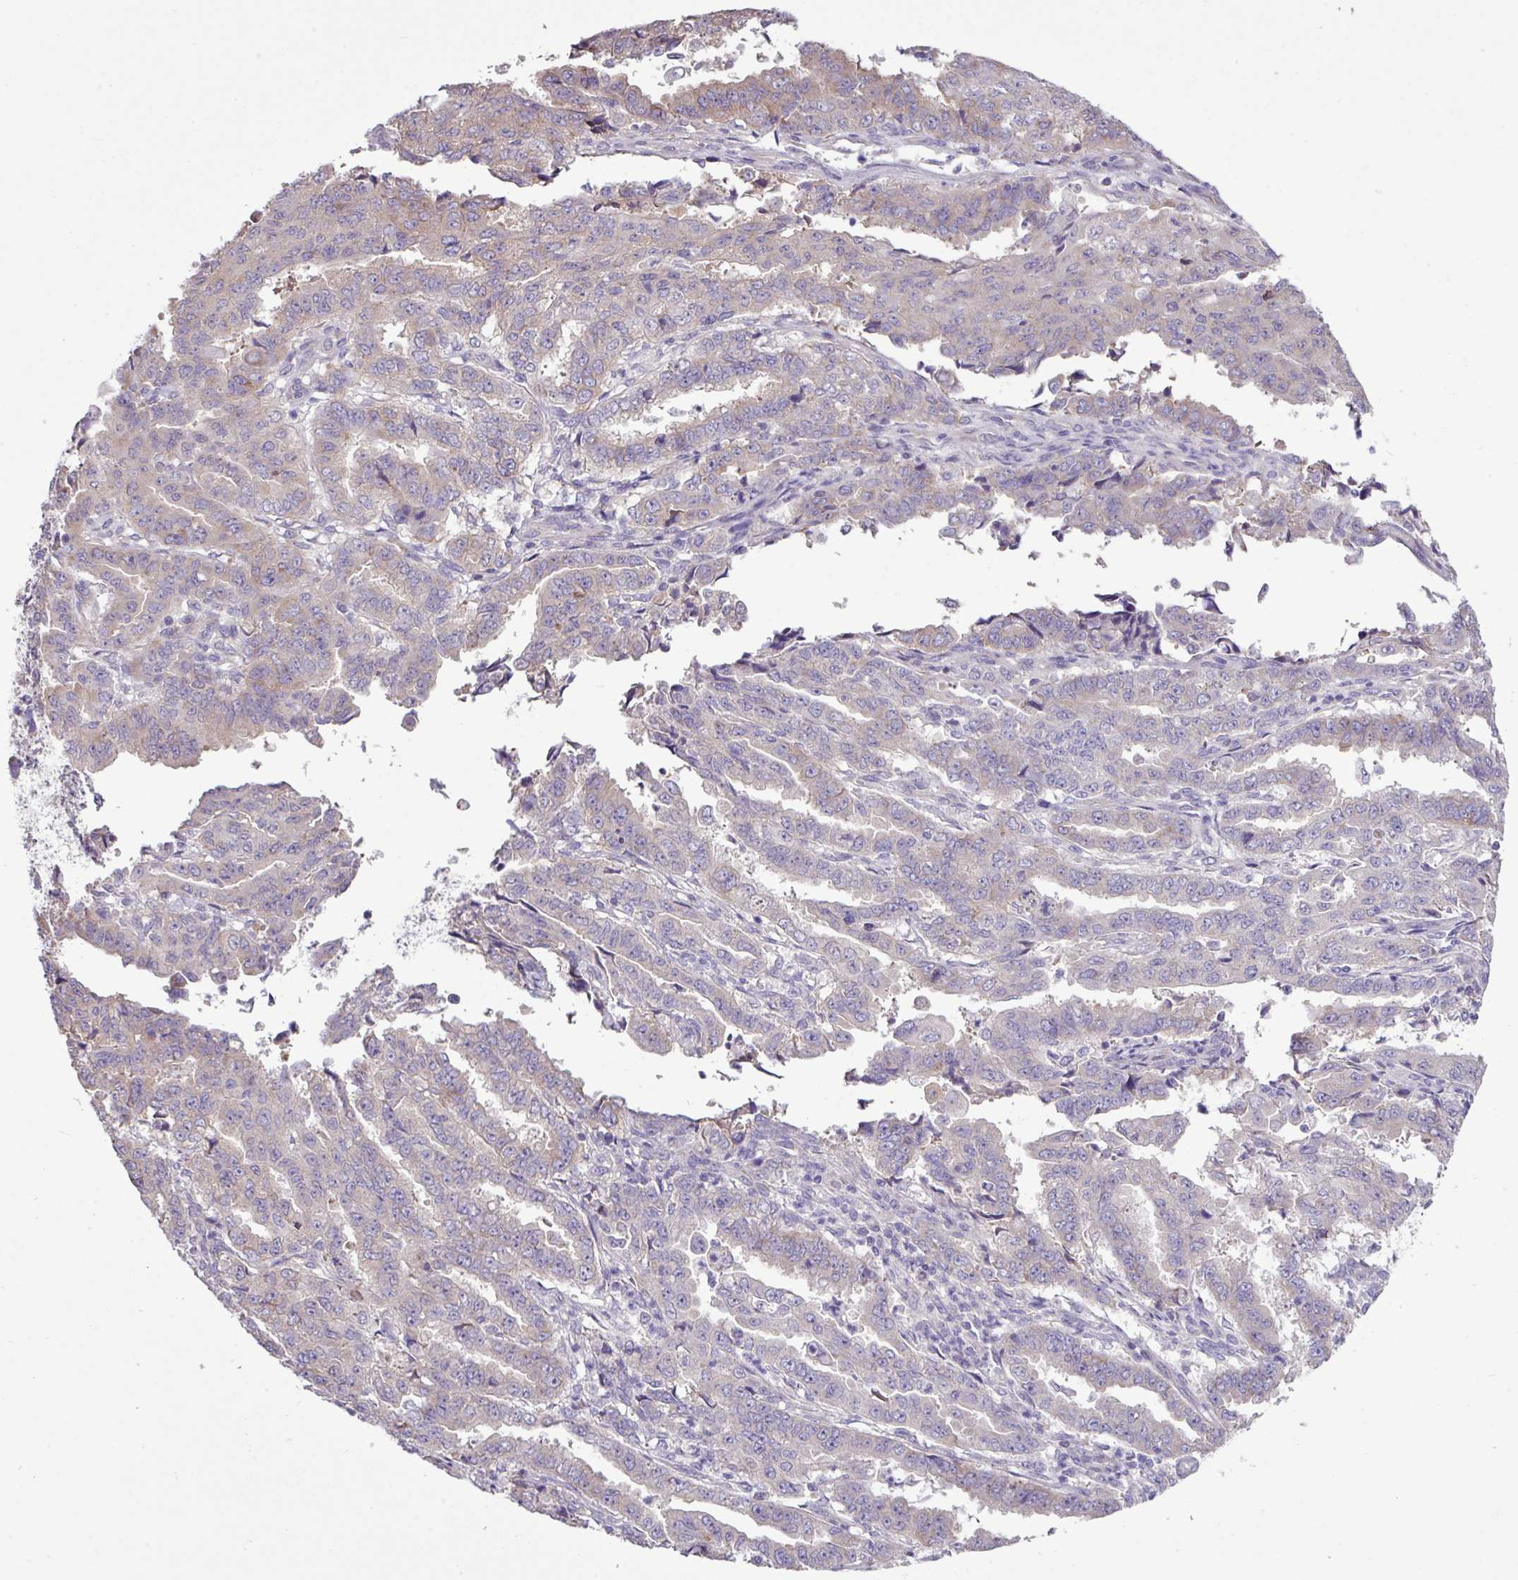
{"staining": {"intensity": "weak", "quantity": "<25%", "location": "cytoplasmic/membranous"}, "tissue": "endometrial cancer", "cell_type": "Tumor cells", "image_type": "cancer", "snomed": [{"axis": "morphology", "description": "Adenocarcinoma, NOS"}, {"axis": "topography", "description": "Endometrium"}], "caption": "Protein analysis of endometrial cancer (adenocarcinoma) reveals no significant staining in tumor cells.", "gene": "AGAP5", "patient": {"sex": "female", "age": 50}}